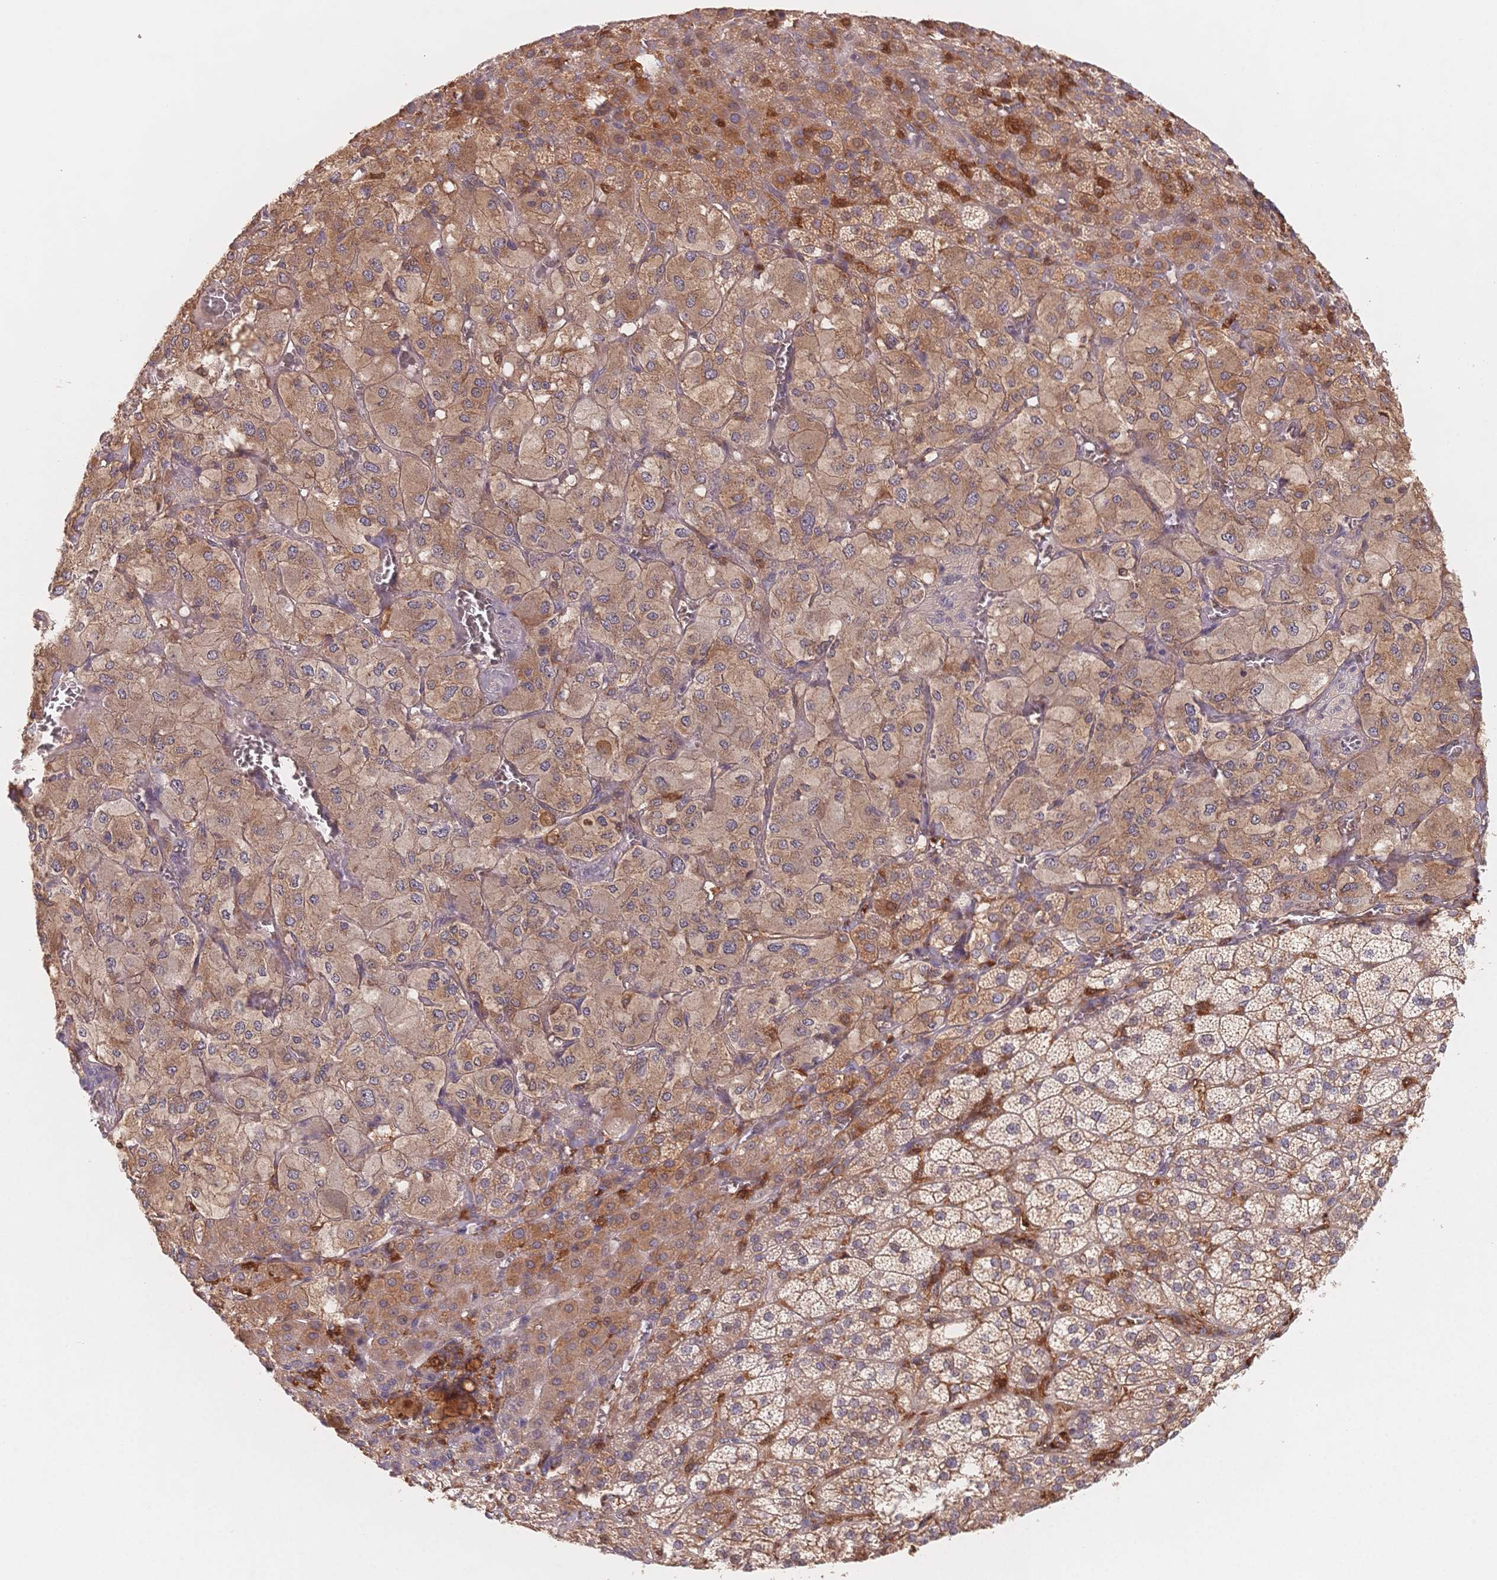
{"staining": {"intensity": "moderate", "quantity": ">75%", "location": "cytoplasmic/membranous,nuclear"}, "tissue": "adrenal gland", "cell_type": "Glandular cells", "image_type": "normal", "snomed": [{"axis": "morphology", "description": "Normal tissue, NOS"}, {"axis": "topography", "description": "Adrenal gland"}], "caption": "Unremarkable adrenal gland was stained to show a protein in brown. There is medium levels of moderate cytoplasmic/membranous,nuclear expression in about >75% of glandular cells. The protein of interest is stained brown, and the nuclei are stained in blue (DAB IHC with brightfield microscopy, high magnification).", "gene": "C12orf75", "patient": {"sex": "female", "age": 60}}